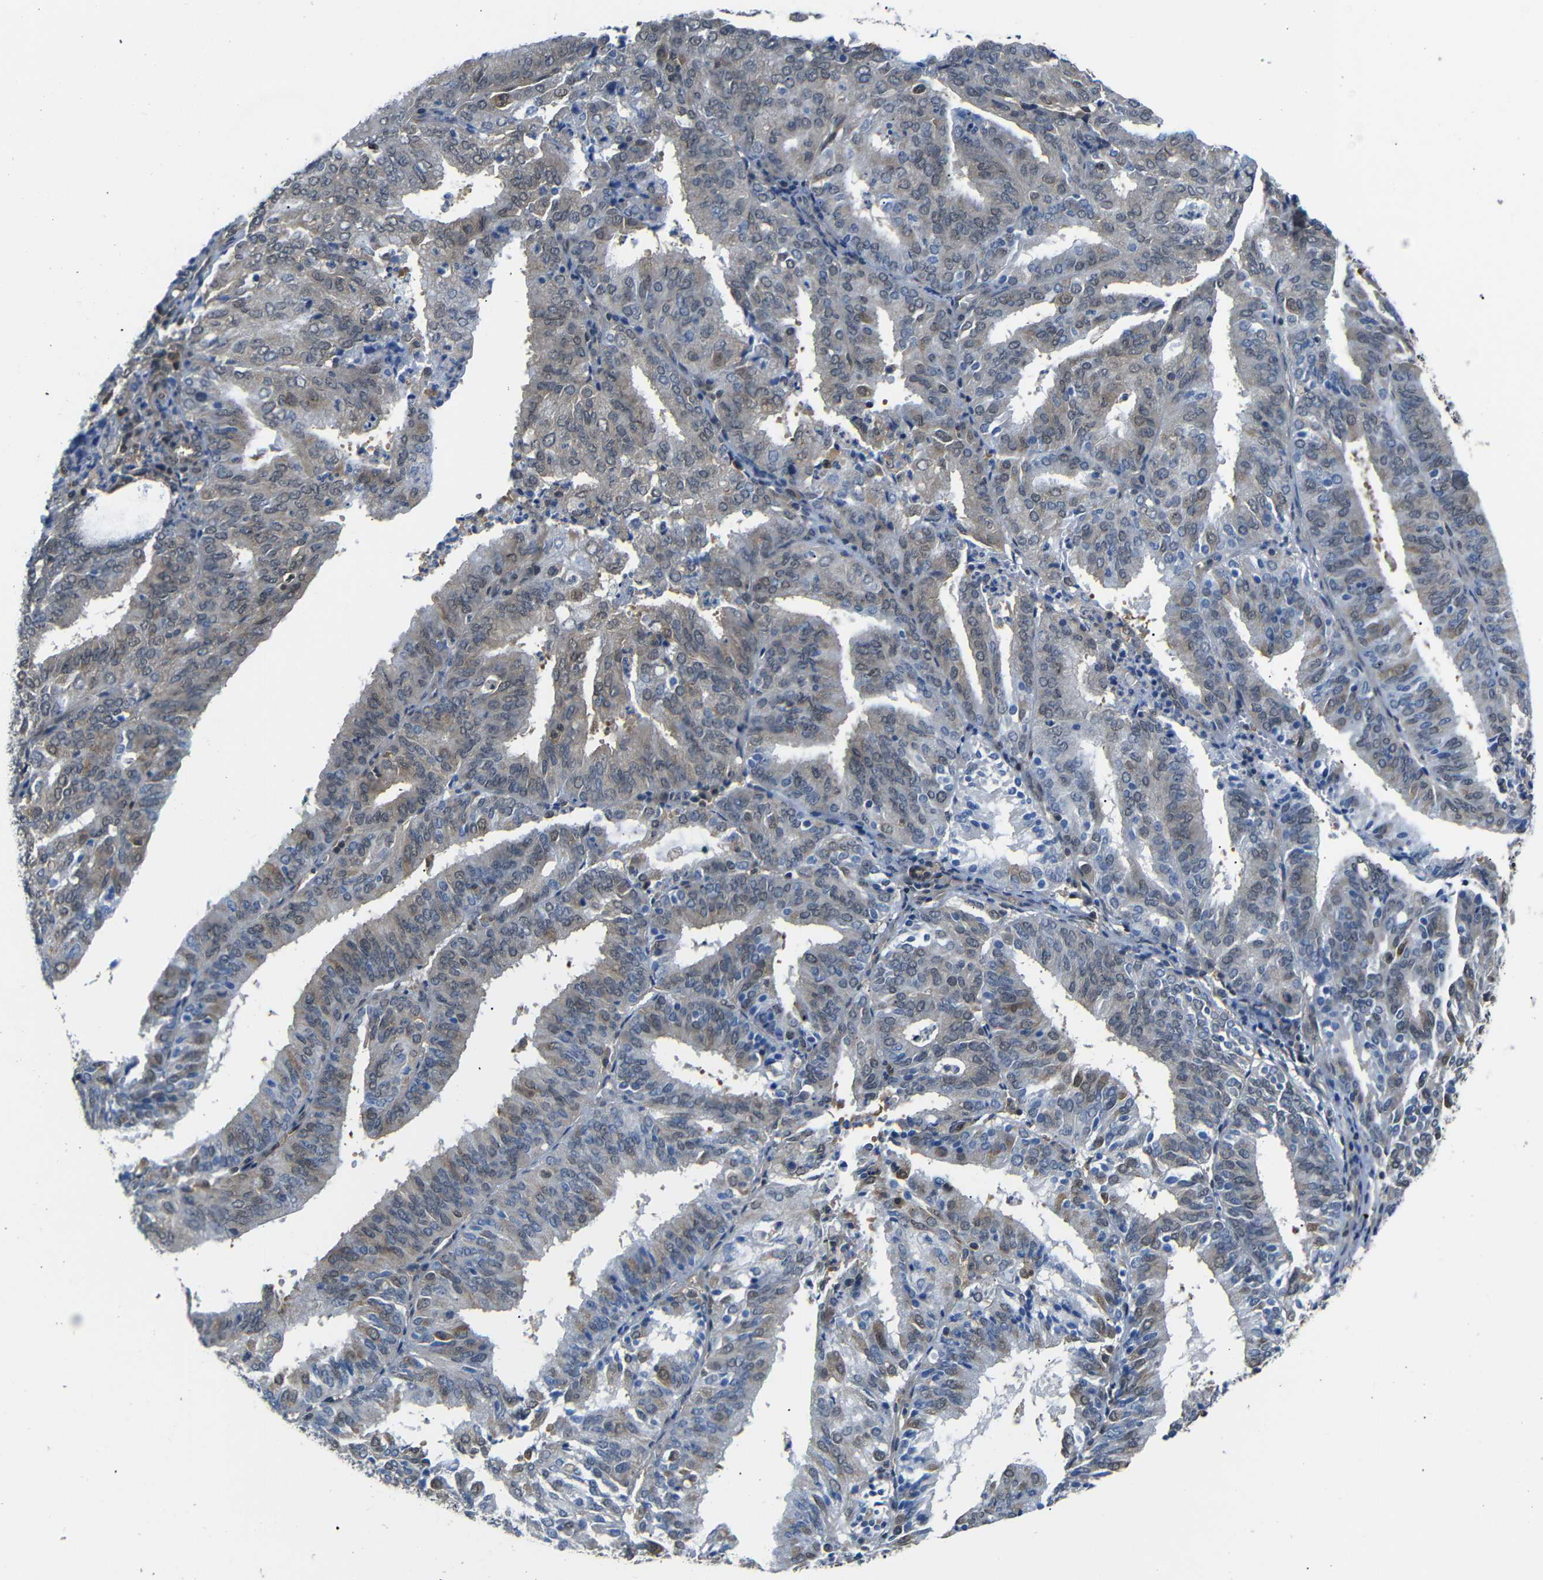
{"staining": {"intensity": "weak", "quantity": "25%-75%", "location": "cytoplasmic/membranous,nuclear"}, "tissue": "endometrial cancer", "cell_type": "Tumor cells", "image_type": "cancer", "snomed": [{"axis": "morphology", "description": "Adenocarcinoma, NOS"}, {"axis": "topography", "description": "Uterus"}], "caption": "A brown stain shows weak cytoplasmic/membranous and nuclear staining of a protein in endometrial cancer (adenocarcinoma) tumor cells. (brown staining indicates protein expression, while blue staining denotes nuclei).", "gene": "UBXN1", "patient": {"sex": "female", "age": 60}}